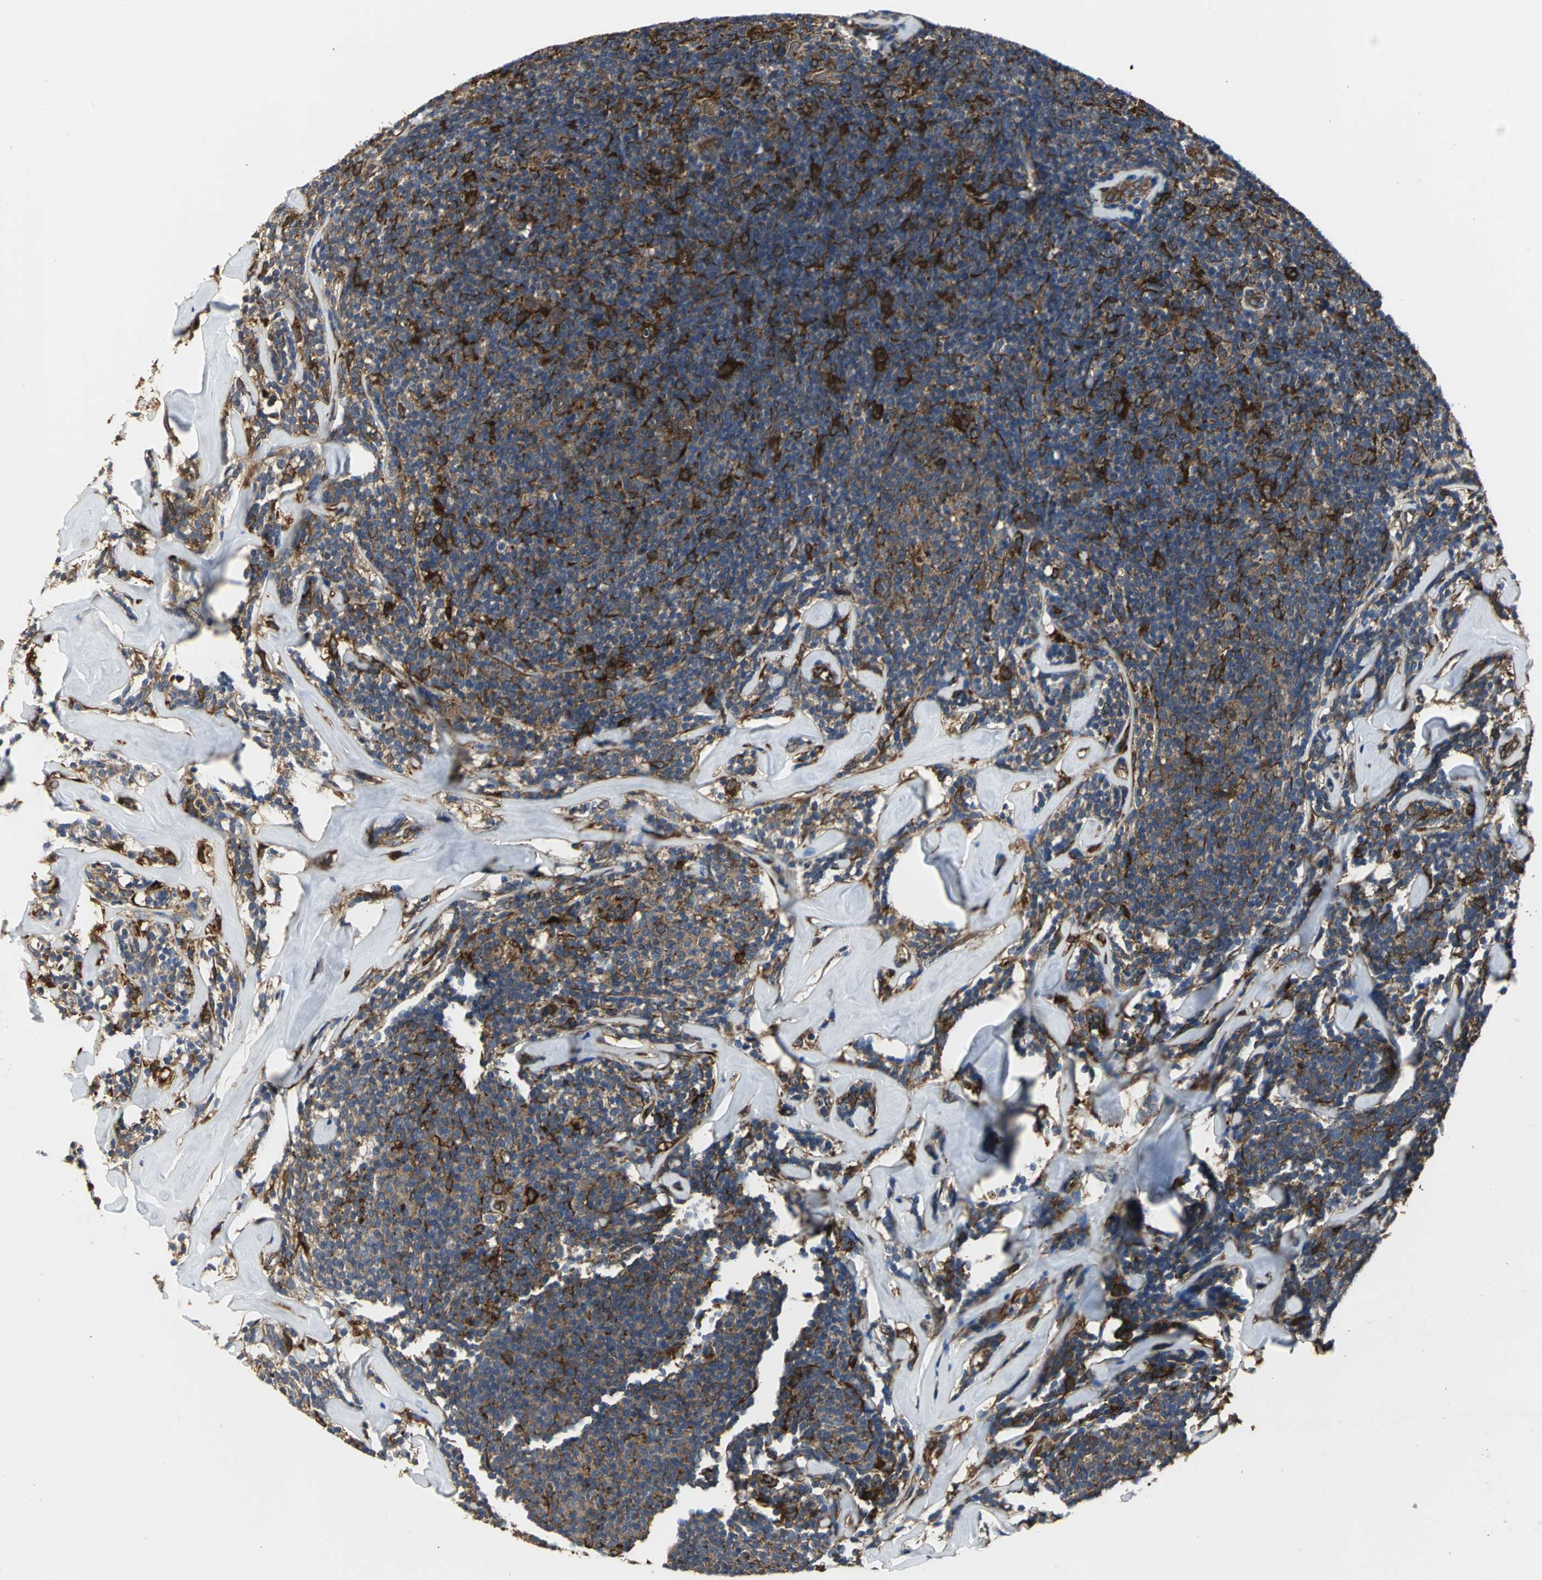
{"staining": {"intensity": "strong", "quantity": "25%-75%", "location": "cytoplasmic/membranous"}, "tissue": "lymphoma", "cell_type": "Tumor cells", "image_type": "cancer", "snomed": [{"axis": "morphology", "description": "Malignant lymphoma, non-Hodgkin's type, Low grade"}, {"axis": "topography", "description": "Lymph node"}], "caption": "A brown stain highlights strong cytoplasmic/membranous staining of a protein in human lymphoma tumor cells.", "gene": "CHRNB1", "patient": {"sex": "female", "age": 56}}